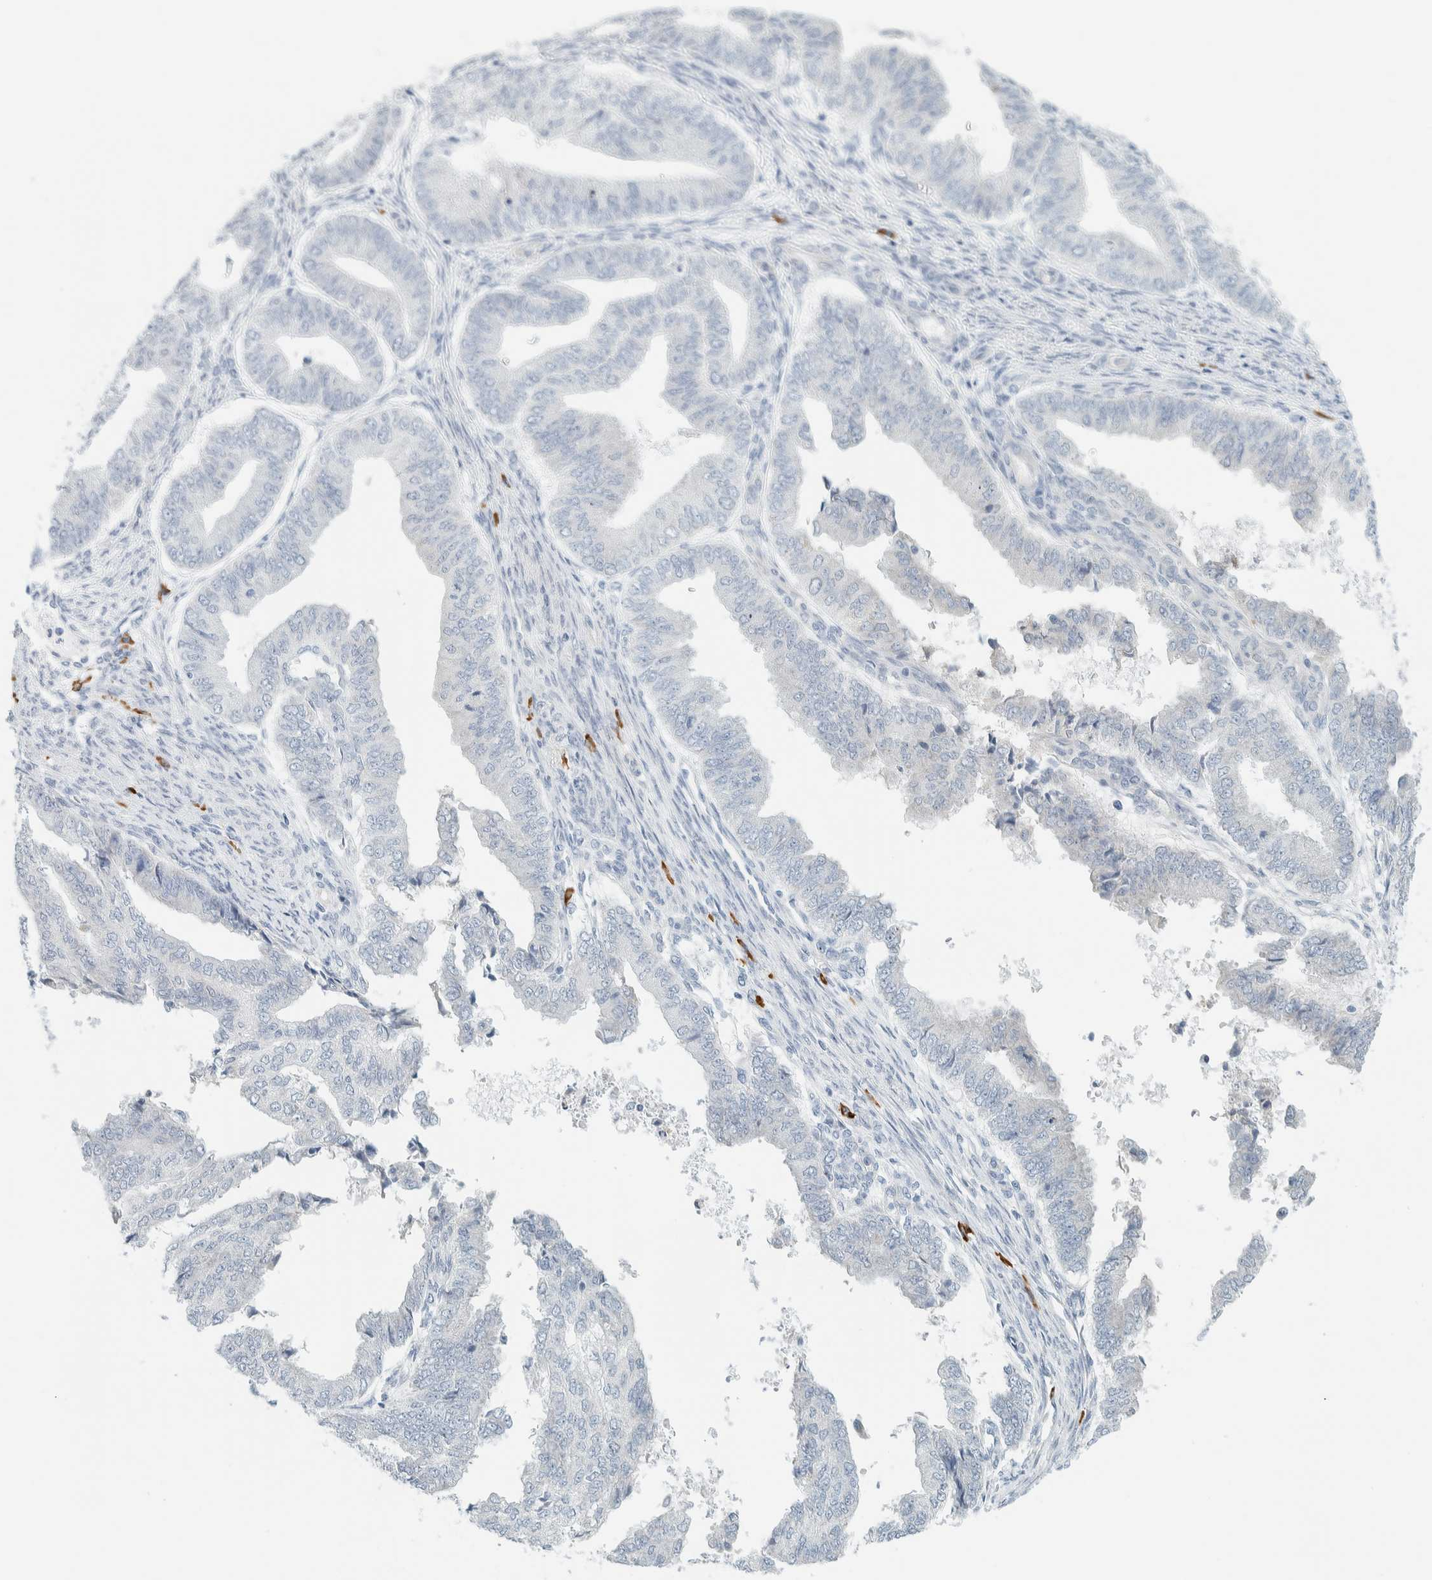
{"staining": {"intensity": "negative", "quantity": "none", "location": "none"}, "tissue": "endometrial cancer", "cell_type": "Tumor cells", "image_type": "cancer", "snomed": [{"axis": "morphology", "description": "Polyp, NOS"}, {"axis": "morphology", "description": "Adenocarcinoma, NOS"}, {"axis": "morphology", "description": "Adenoma, NOS"}, {"axis": "topography", "description": "Endometrium"}], "caption": "DAB (3,3'-diaminobenzidine) immunohistochemical staining of human endometrial cancer exhibits no significant expression in tumor cells.", "gene": "ARHGAP27", "patient": {"sex": "female", "age": 79}}